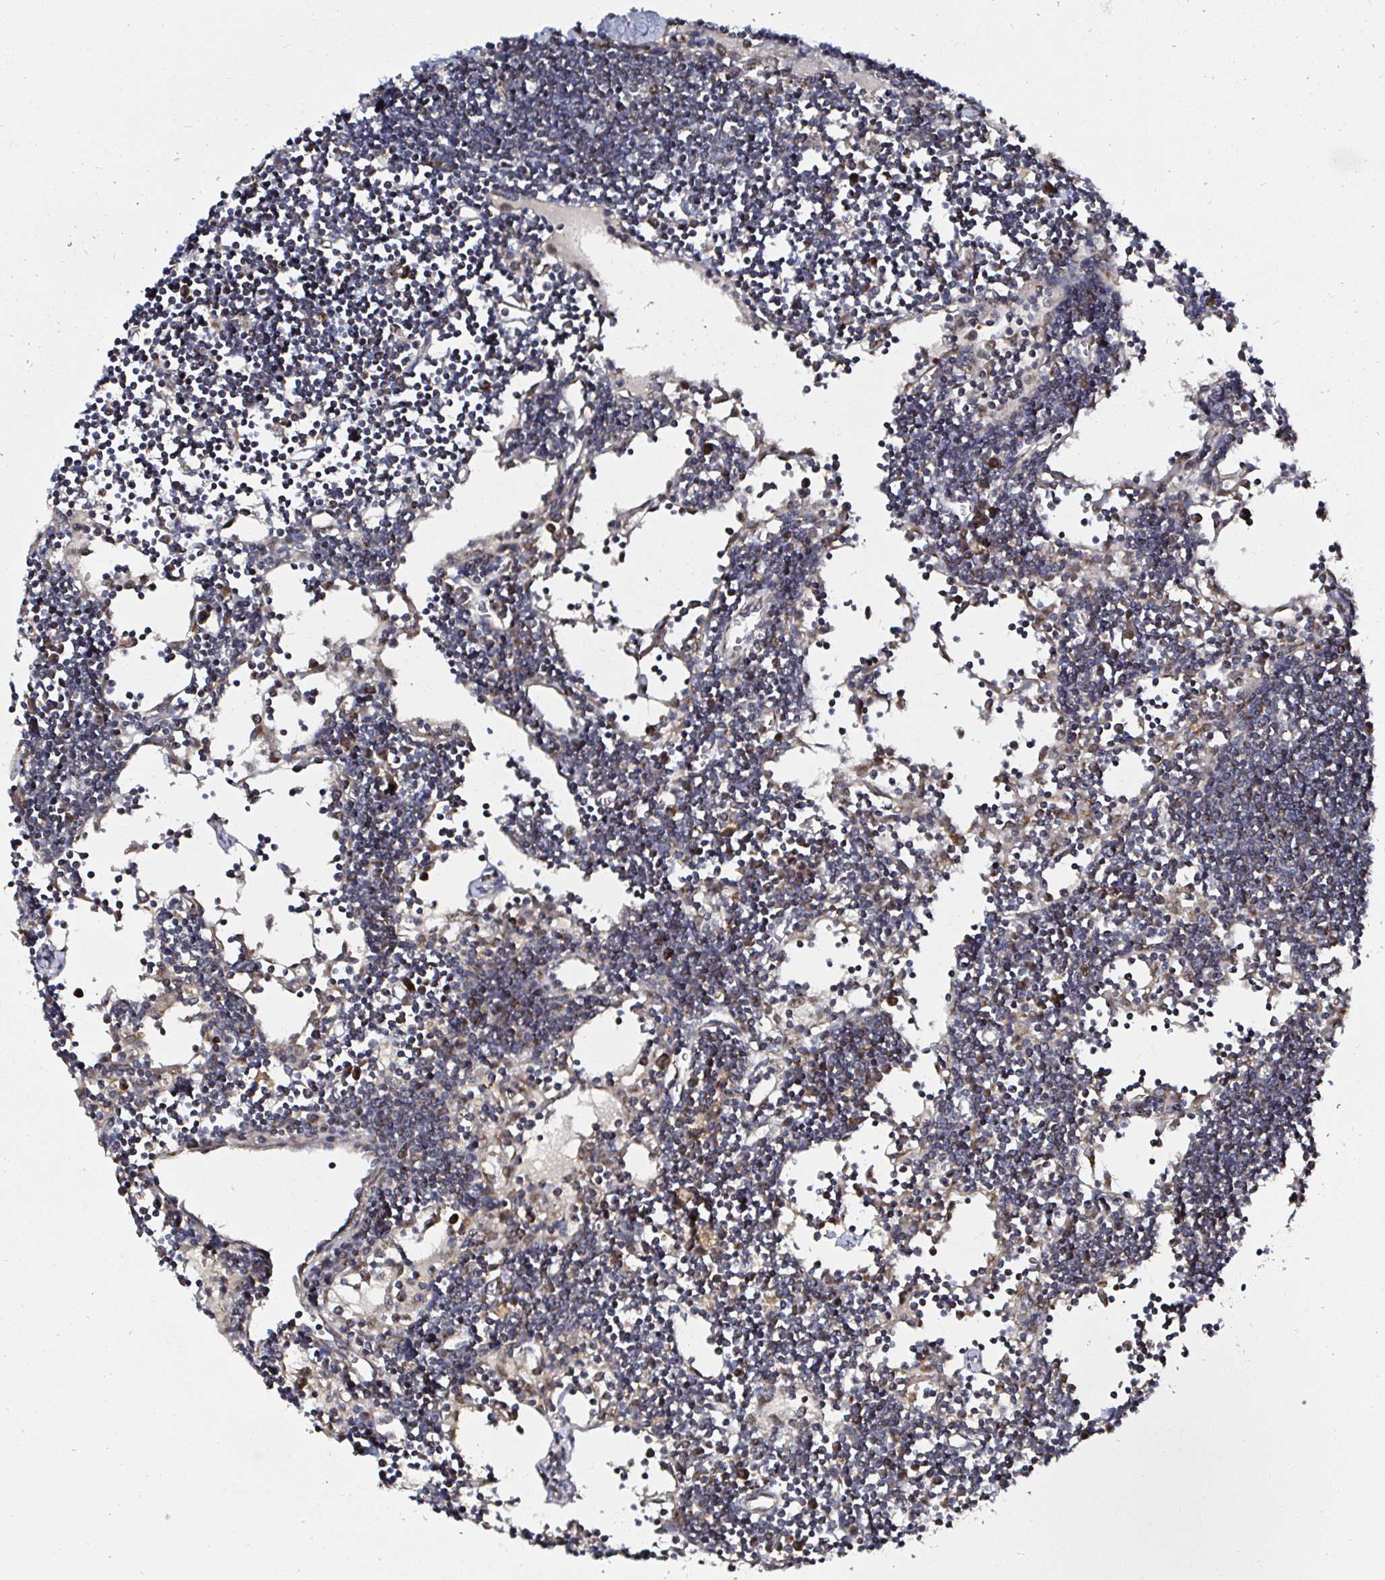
{"staining": {"intensity": "strong", "quantity": ">75%", "location": "cytoplasmic/membranous"}, "tissue": "lymph node", "cell_type": "Germinal center cells", "image_type": "normal", "snomed": [{"axis": "morphology", "description": "Normal tissue, NOS"}, {"axis": "topography", "description": "Lymph node"}], "caption": "DAB immunohistochemical staining of normal lymph node exhibits strong cytoplasmic/membranous protein positivity in about >75% of germinal center cells.", "gene": "ATAD3A", "patient": {"sex": "female", "age": 65}}